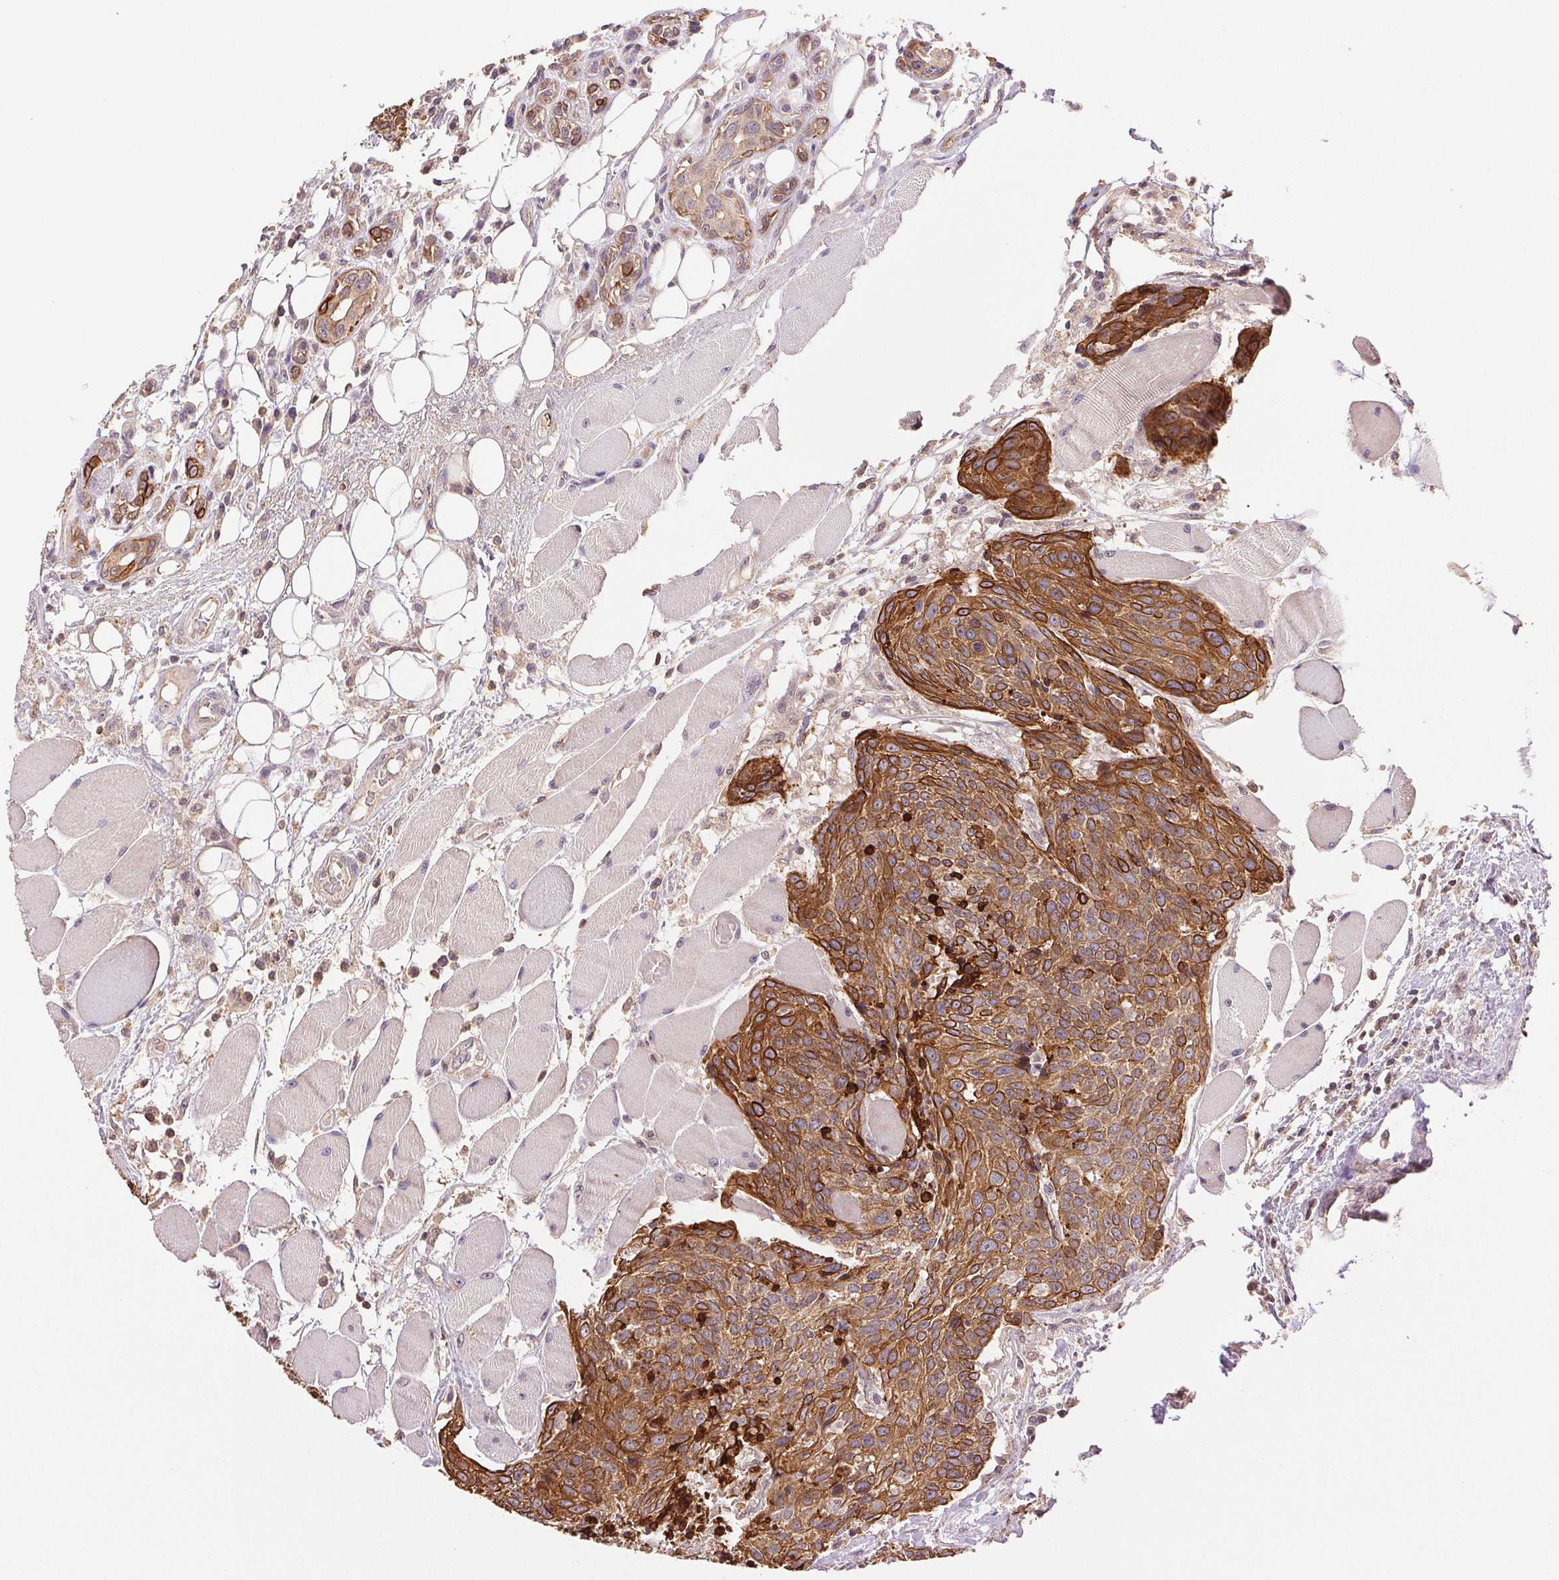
{"staining": {"intensity": "moderate", "quantity": ">75%", "location": "cytoplasmic/membranous"}, "tissue": "head and neck cancer", "cell_type": "Tumor cells", "image_type": "cancer", "snomed": [{"axis": "morphology", "description": "Squamous cell carcinoma, NOS"}, {"axis": "topography", "description": "Oral tissue"}, {"axis": "topography", "description": "Head-Neck"}], "caption": "Head and neck cancer (squamous cell carcinoma) was stained to show a protein in brown. There is medium levels of moderate cytoplasmic/membranous expression in about >75% of tumor cells.", "gene": "TMEM253", "patient": {"sex": "male", "age": 64}}